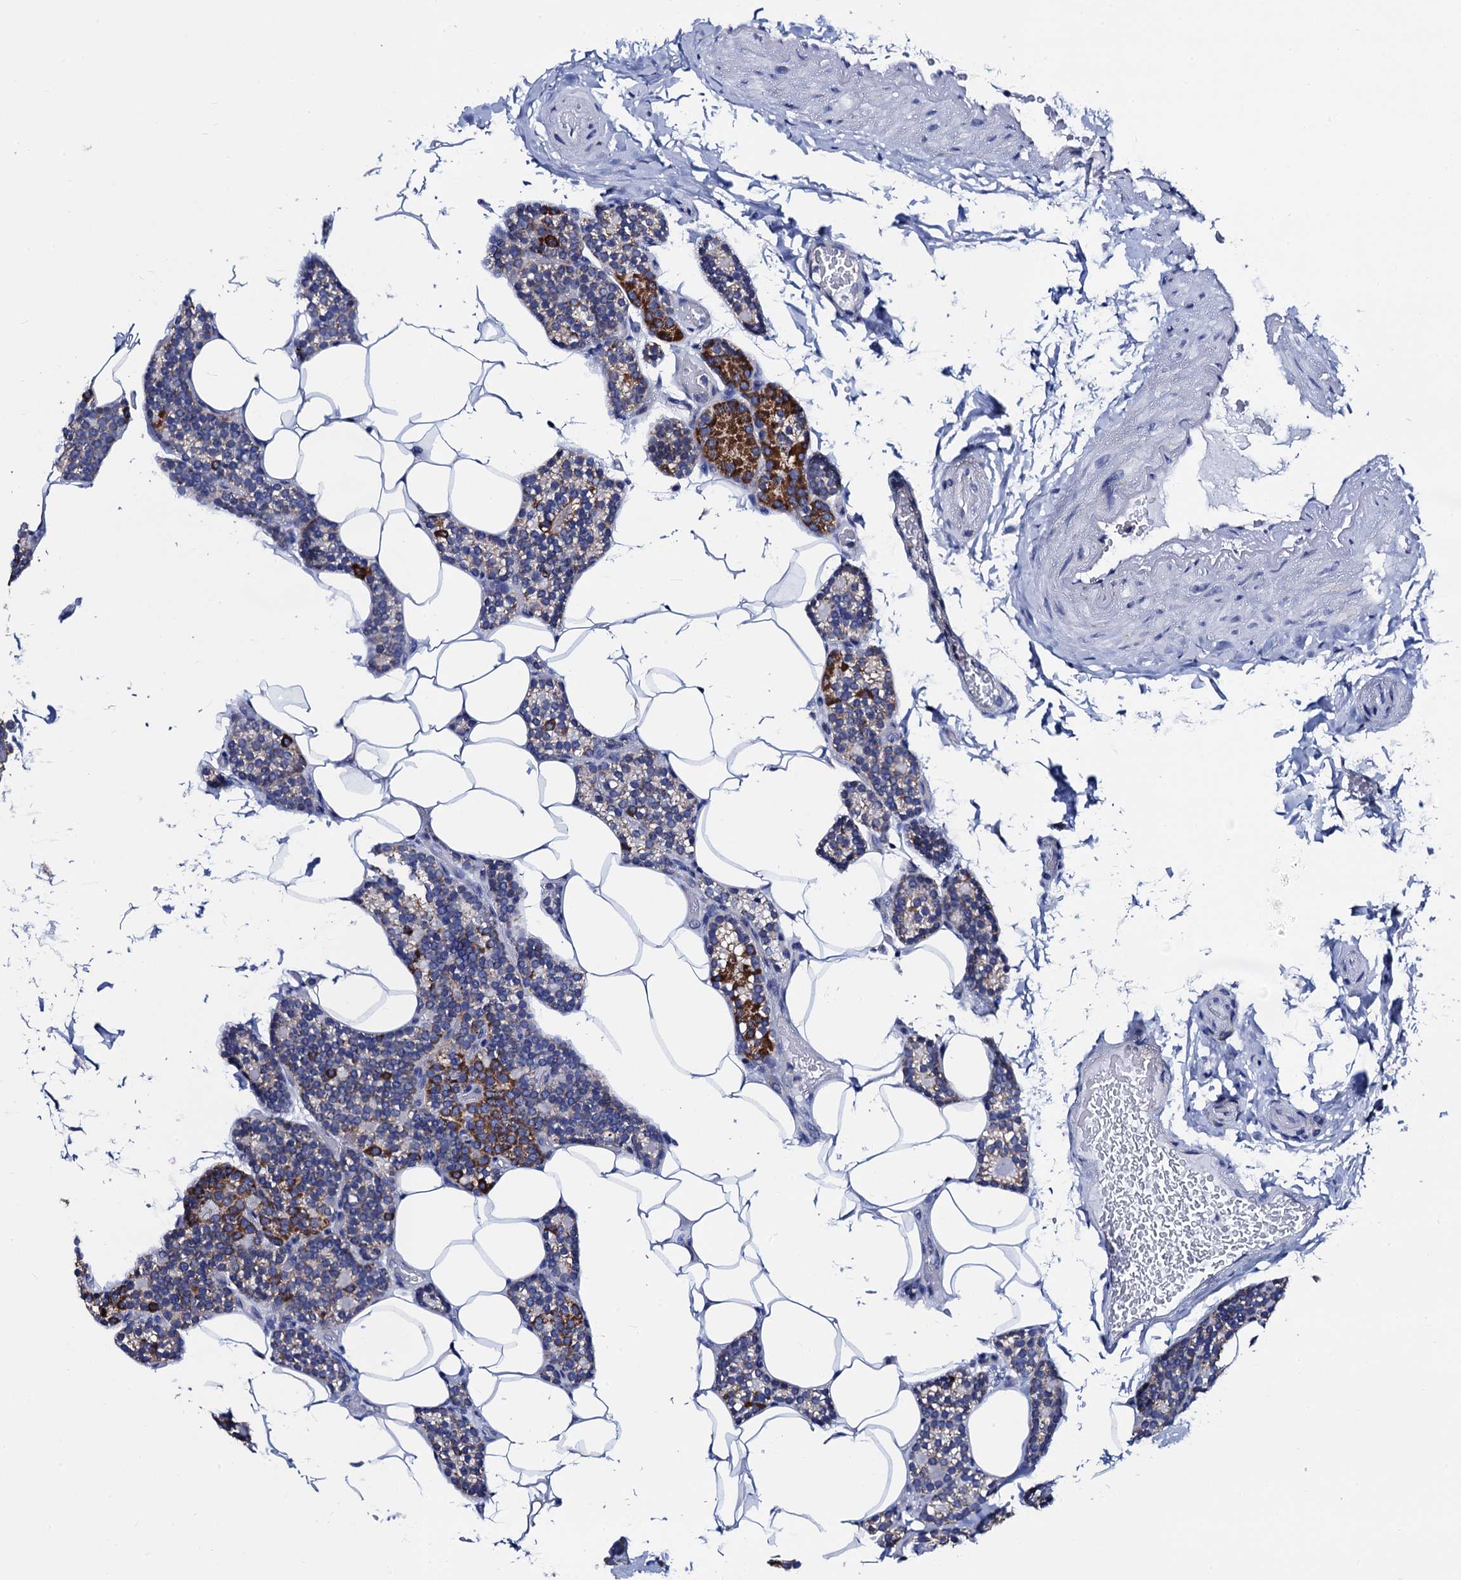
{"staining": {"intensity": "strong", "quantity": "25%-75%", "location": "cytoplasmic/membranous"}, "tissue": "parathyroid gland", "cell_type": "Glandular cells", "image_type": "normal", "snomed": [{"axis": "morphology", "description": "Normal tissue, NOS"}, {"axis": "topography", "description": "Parathyroid gland"}], "caption": "A brown stain shows strong cytoplasmic/membranous expression of a protein in glandular cells of unremarkable parathyroid gland.", "gene": "ACADSB", "patient": {"sex": "male", "age": 52}}